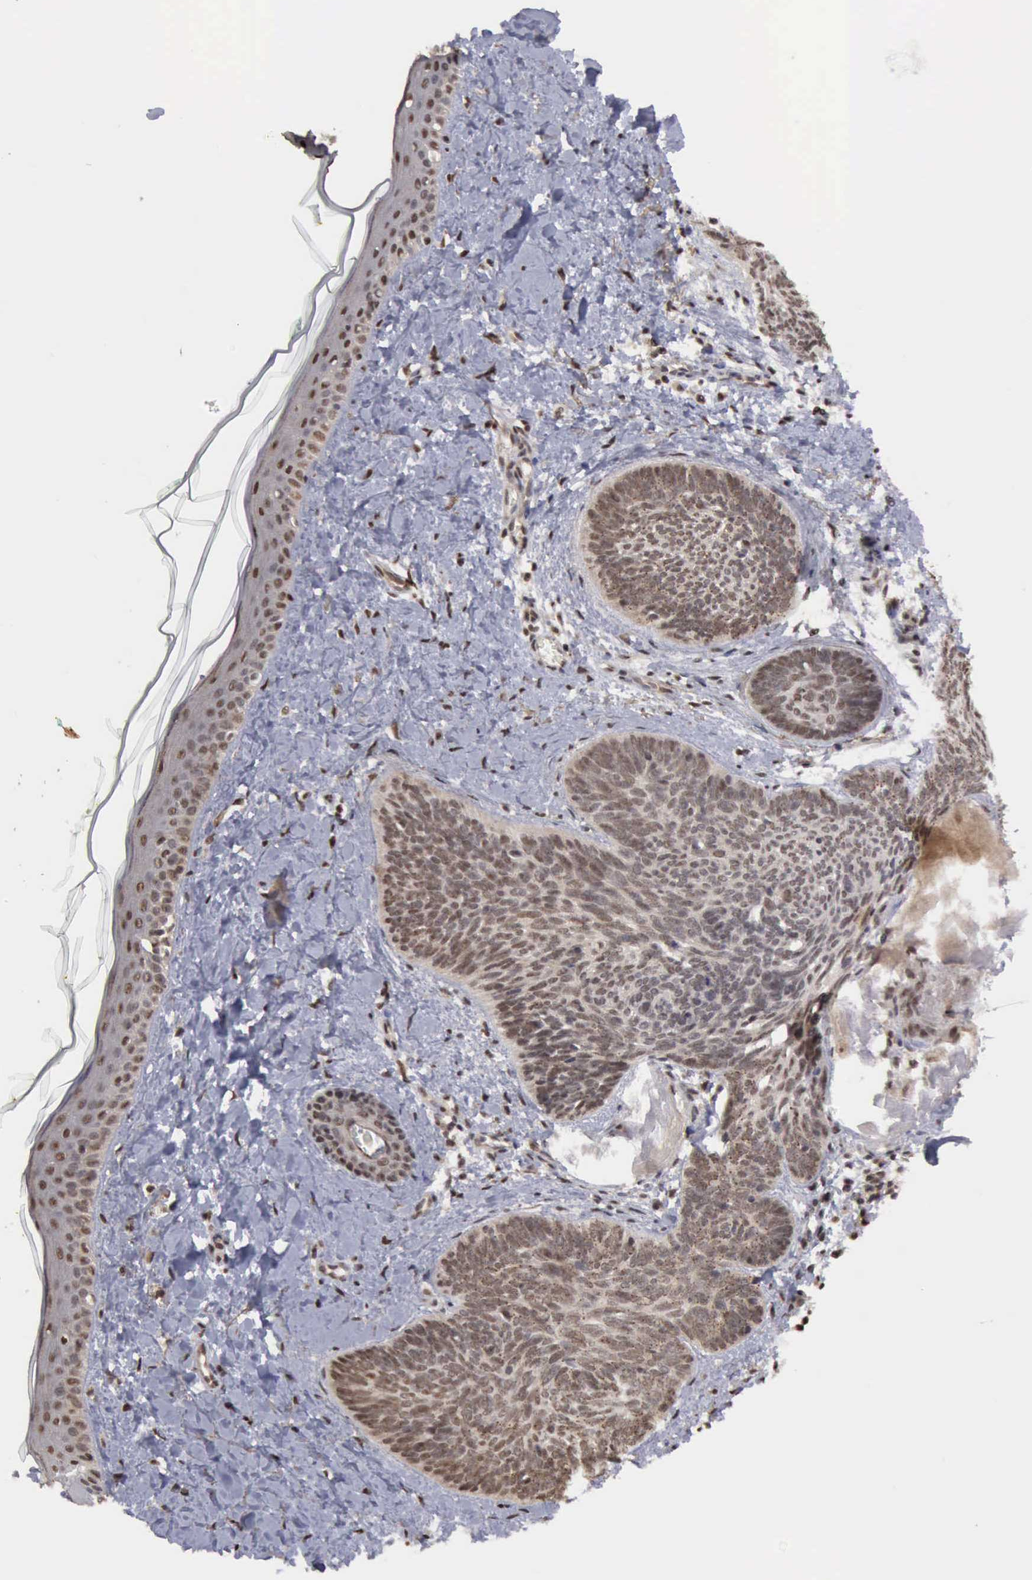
{"staining": {"intensity": "weak", "quantity": ">75%", "location": "cytoplasmic/membranous,nuclear"}, "tissue": "skin cancer", "cell_type": "Tumor cells", "image_type": "cancer", "snomed": [{"axis": "morphology", "description": "Basal cell carcinoma"}, {"axis": "topography", "description": "Skin"}], "caption": "Protein staining of skin basal cell carcinoma tissue demonstrates weak cytoplasmic/membranous and nuclear positivity in about >75% of tumor cells.", "gene": "CDKN2A", "patient": {"sex": "female", "age": 81}}